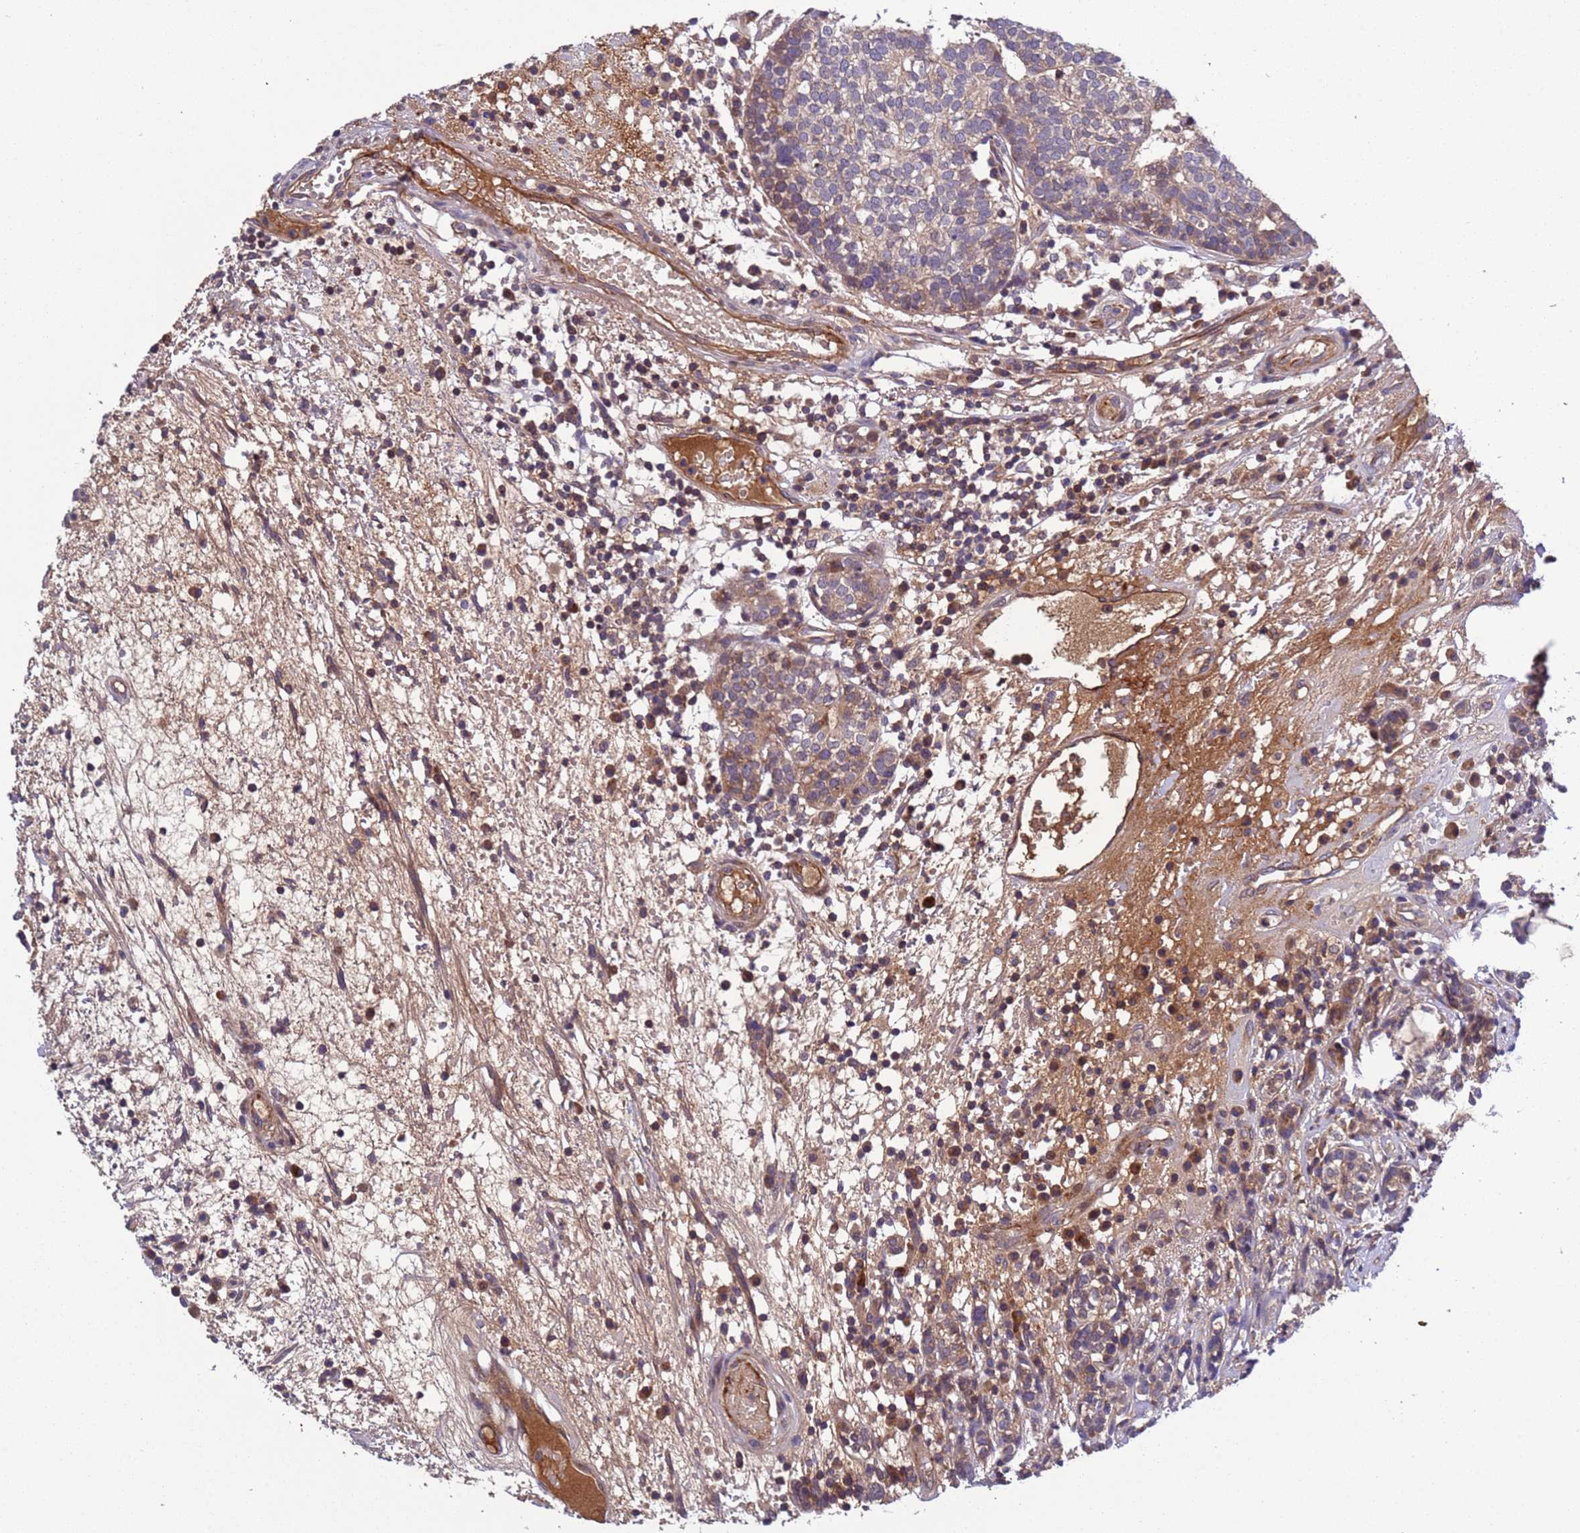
{"staining": {"intensity": "weak", "quantity": "25%-75%", "location": "cytoplasmic/membranous"}, "tissue": "head and neck cancer", "cell_type": "Tumor cells", "image_type": "cancer", "snomed": [{"axis": "morphology", "description": "Adenocarcinoma, NOS"}, {"axis": "topography", "description": "Salivary gland"}, {"axis": "topography", "description": "Head-Neck"}], "caption": "Immunohistochemistry of human adenocarcinoma (head and neck) demonstrates low levels of weak cytoplasmic/membranous expression in approximately 25%-75% of tumor cells.", "gene": "PARP16", "patient": {"sex": "female", "age": 65}}